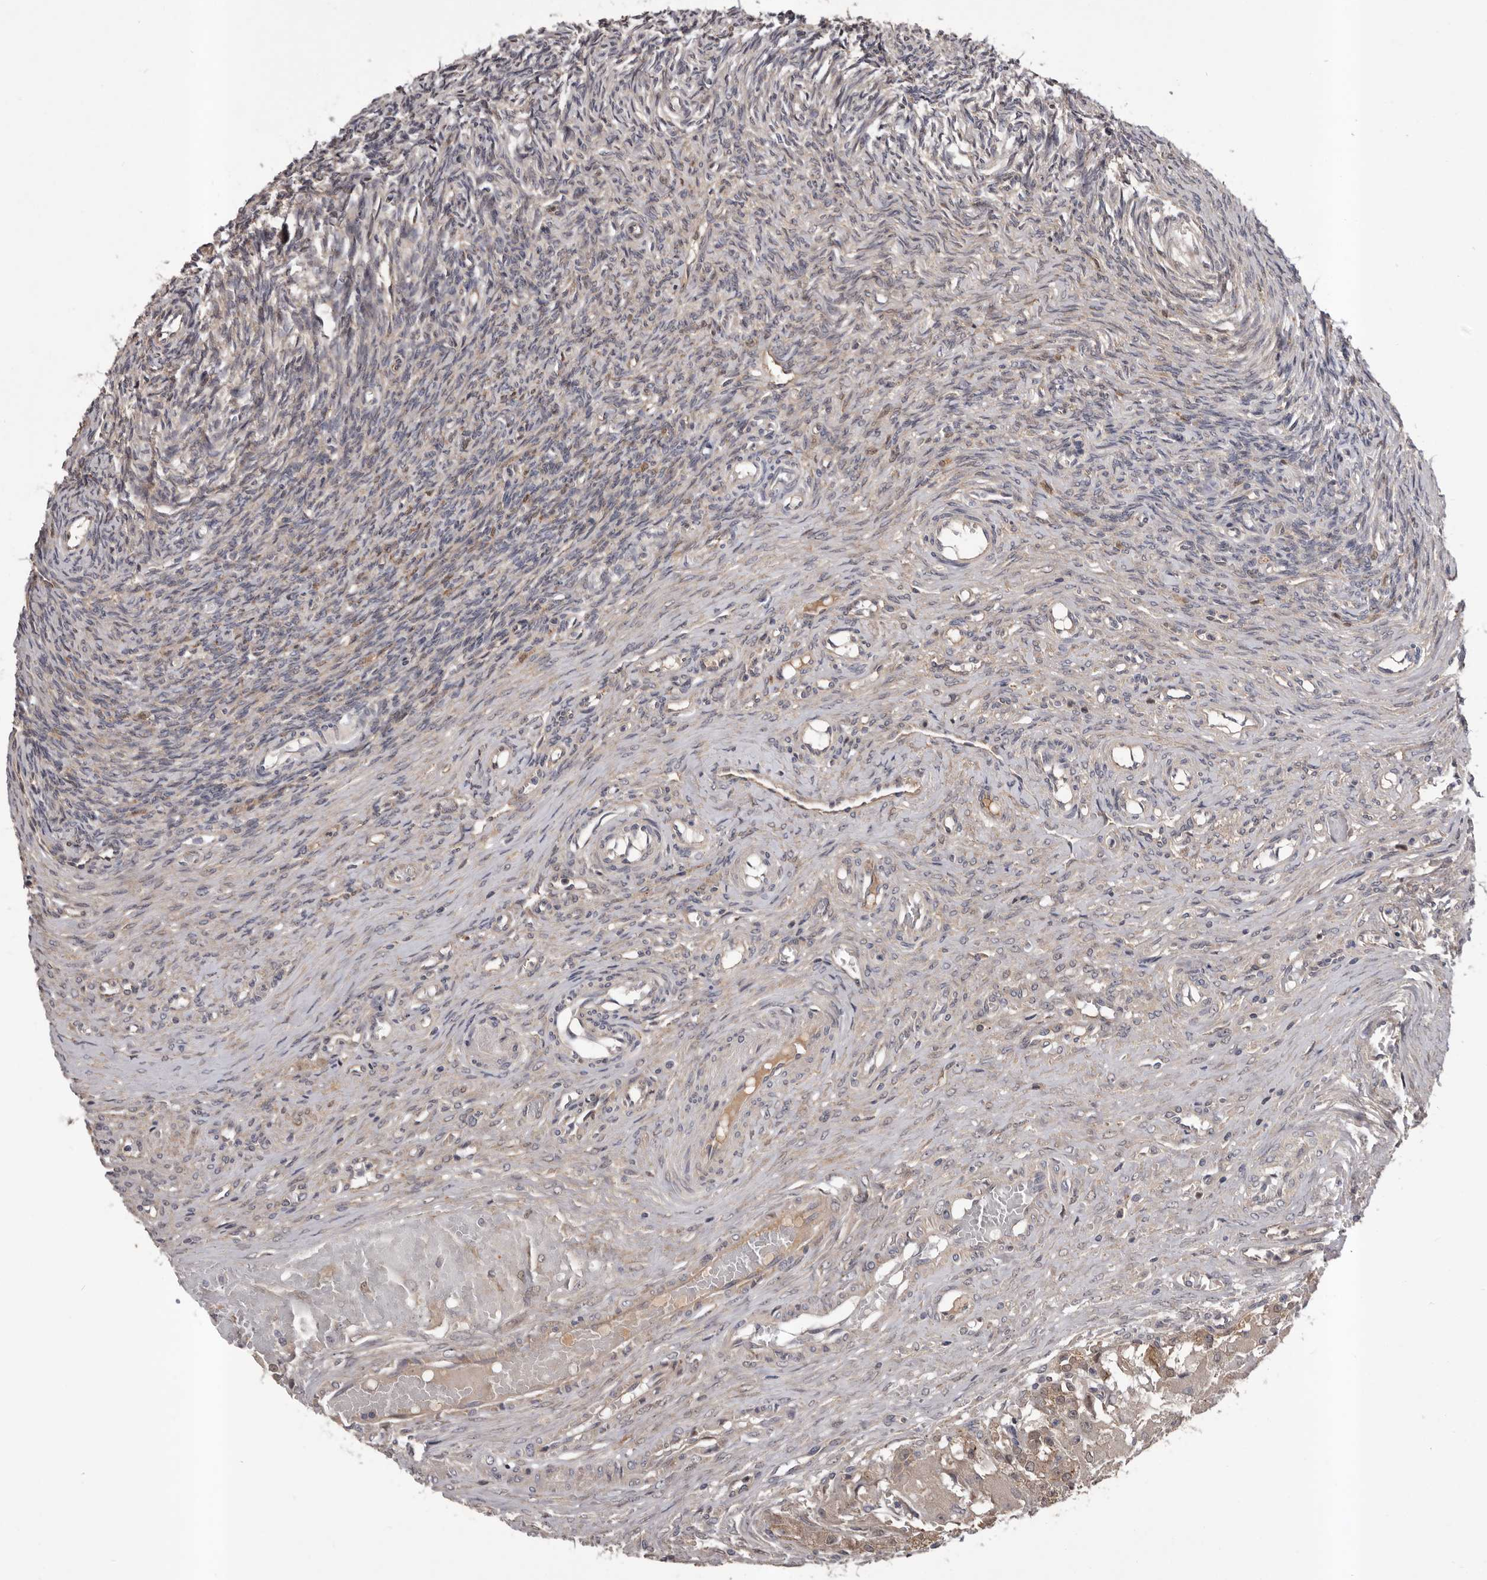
{"staining": {"intensity": "moderate", "quantity": ">75%", "location": "cytoplasmic/membranous"}, "tissue": "ovary", "cell_type": "Follicle cells", "image_type": "normal", "snomed": [{"axis": "morphology", "description": "Adenocarcinoma, NOS"}, {"axis": "topography", "description": "Endometrium"}], "caption": "A micrograph showing moderate cytoplasmic/membranous expression in approximately >75% of follicle cells in unremarkable ovary, as visualized by brown immunohistochemical staining.", "gene": "PRKD1", "patient": {"sex": "female", "age": 32}}